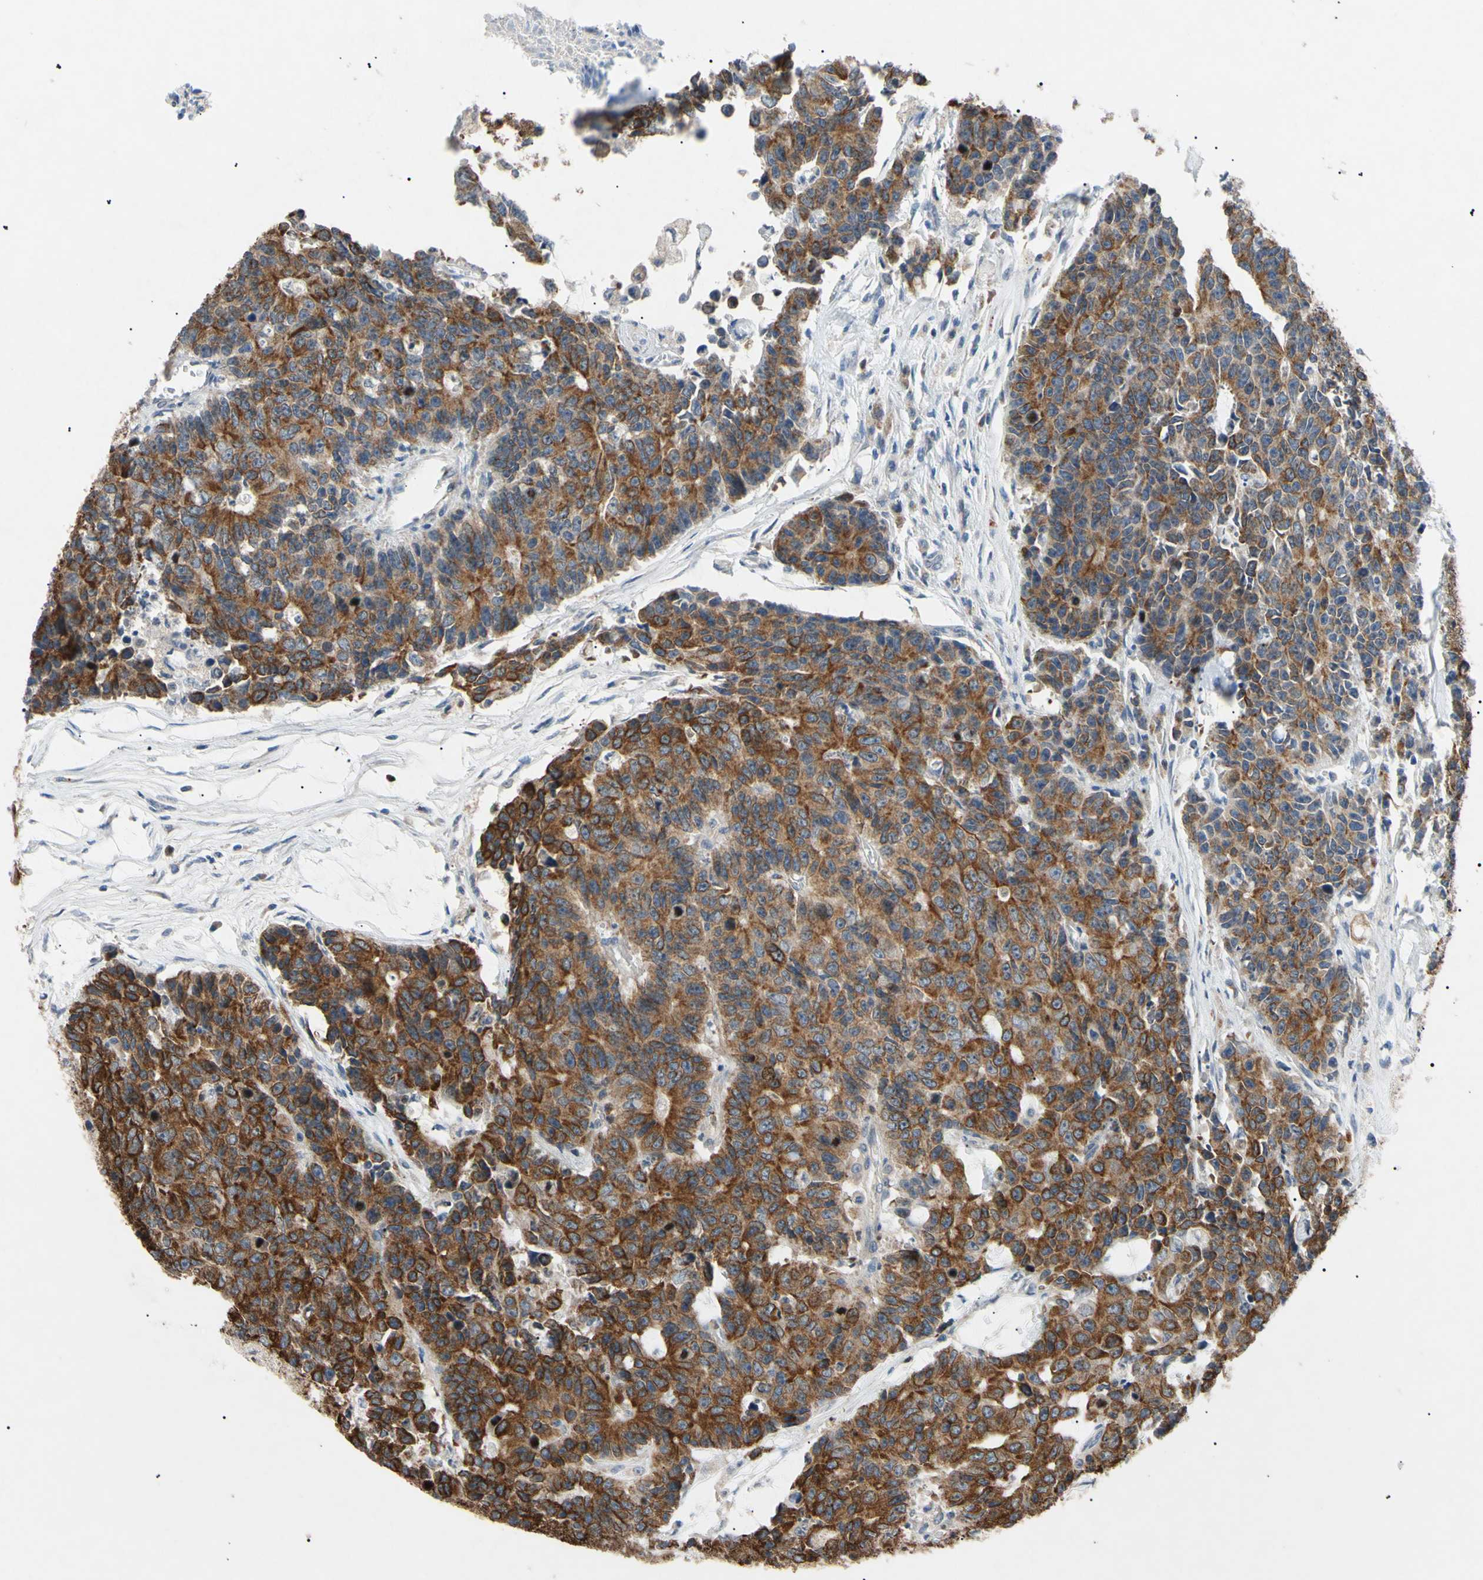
{"staining": {"intensity": "moderate", "quantity": "25%-75%", "location": "cytoplasmic/membranous,nuclear"}, "tissue": "colorectal cancer", "cell_type": "Tumor cells", "image_type": "cancer", "snomed": [{"axis": "morphology", "description": "Adenocarcinoma, NOS"}, {"axis": "topography", "description": "Colon"}], "caption": "Protein staining reveals moderate cytoplasmic/membranous and nuclear expression in approximately 25%-75% of tumor cells in colorectal cancer. (Stains: DAB (3,3'-diaminobenzidine) in brown, nuclei in blue, Microscopy: brightfield microscopy at high magnification).", "gene": "TUBB4A", "patient": {"sex": "female", "age": 86}}